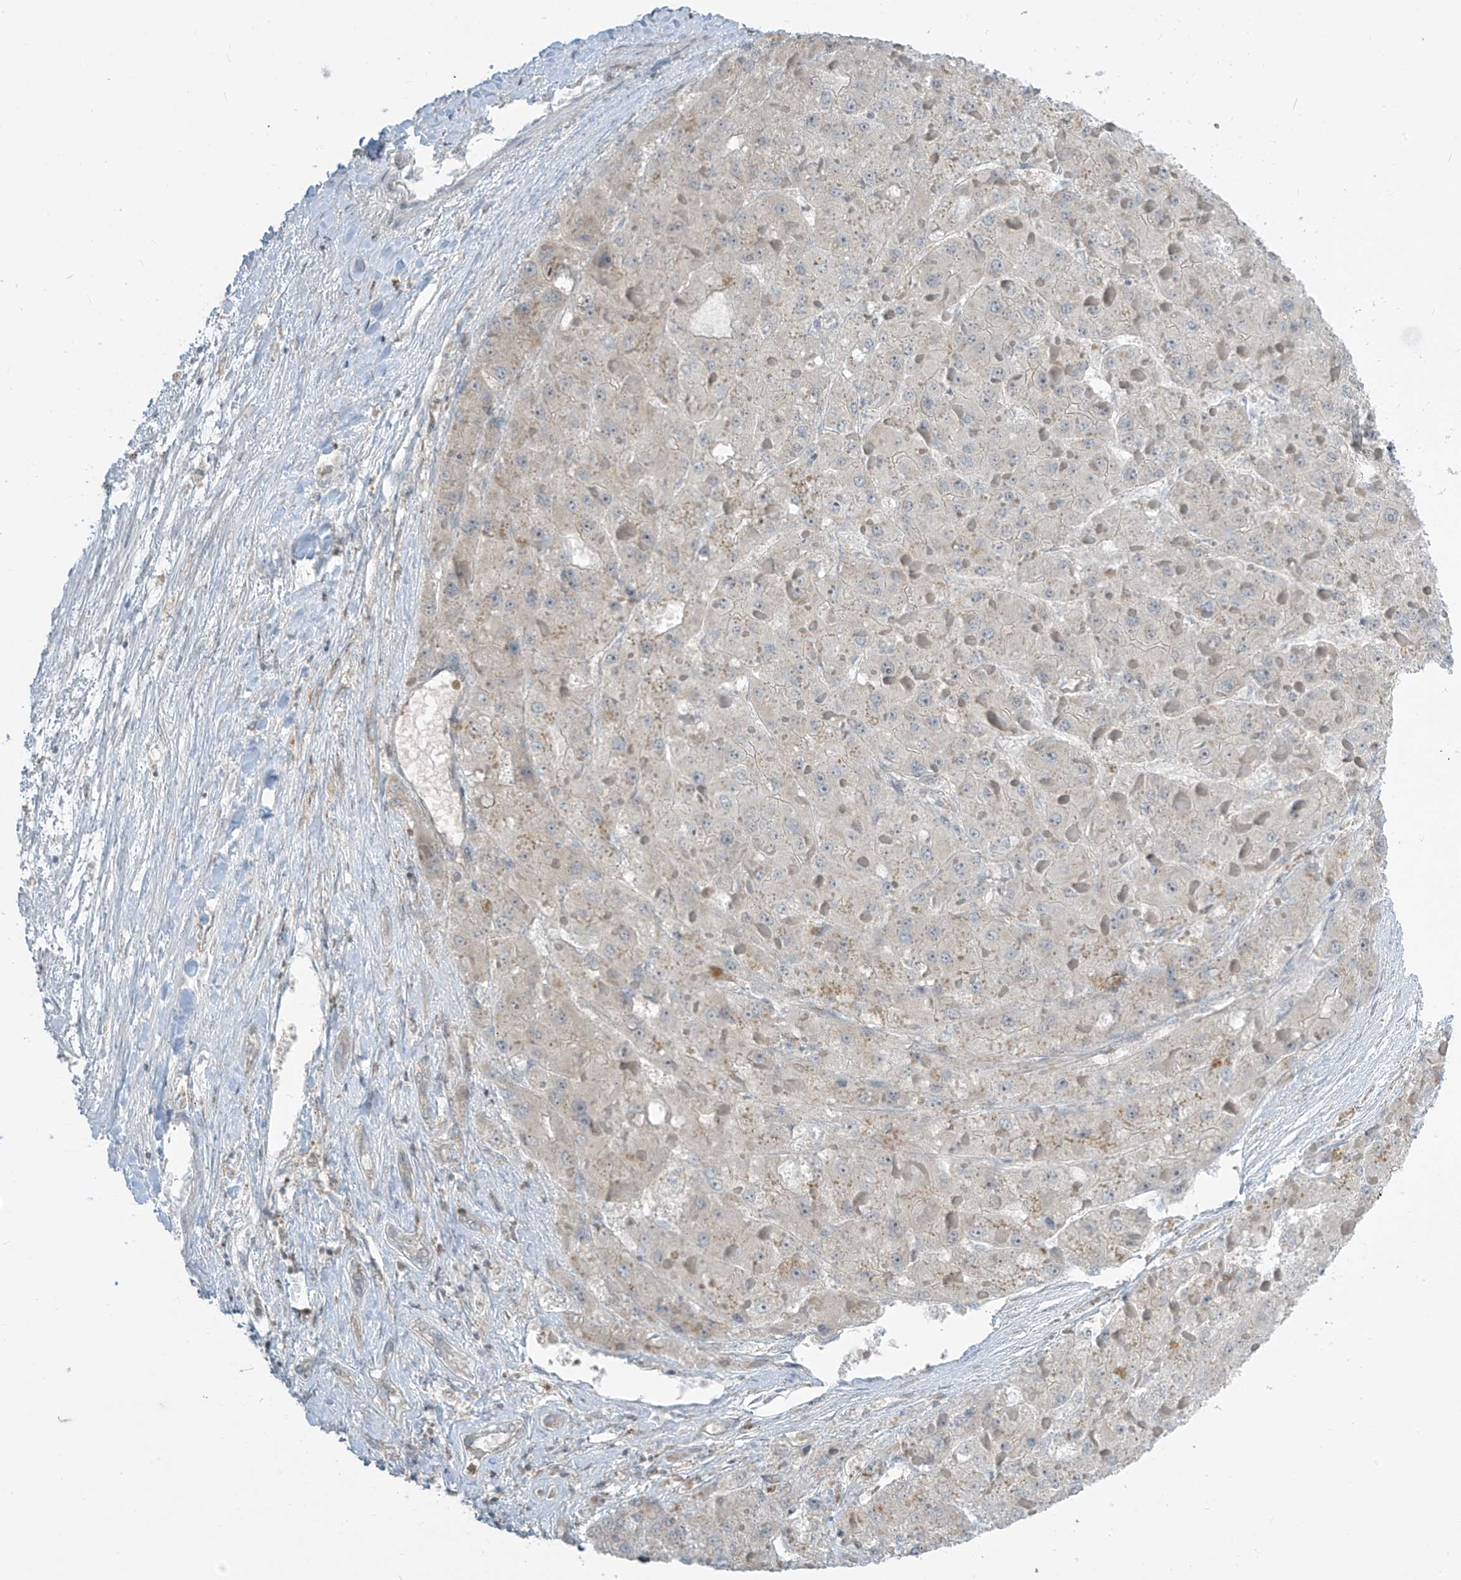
{"staining": {"intensity": "negative", "quantity": "none", "location": "none"}, "tissue": "liver cancer", "cell_type": "Tumor cells", "image_type": "cancer", "snomed": [{"axis": "morphology", "description": "Carcinoma, Hepatocellular, NOS"}, {"axis": "topography", "description": "Liver"}], "caption": "The IHC photomicrograph has no significant expression in tumor cells of liver hepatocellular carcinoma tissue.", "gene": "PARVG", "patient": {"sex": "female", "age": 73}}